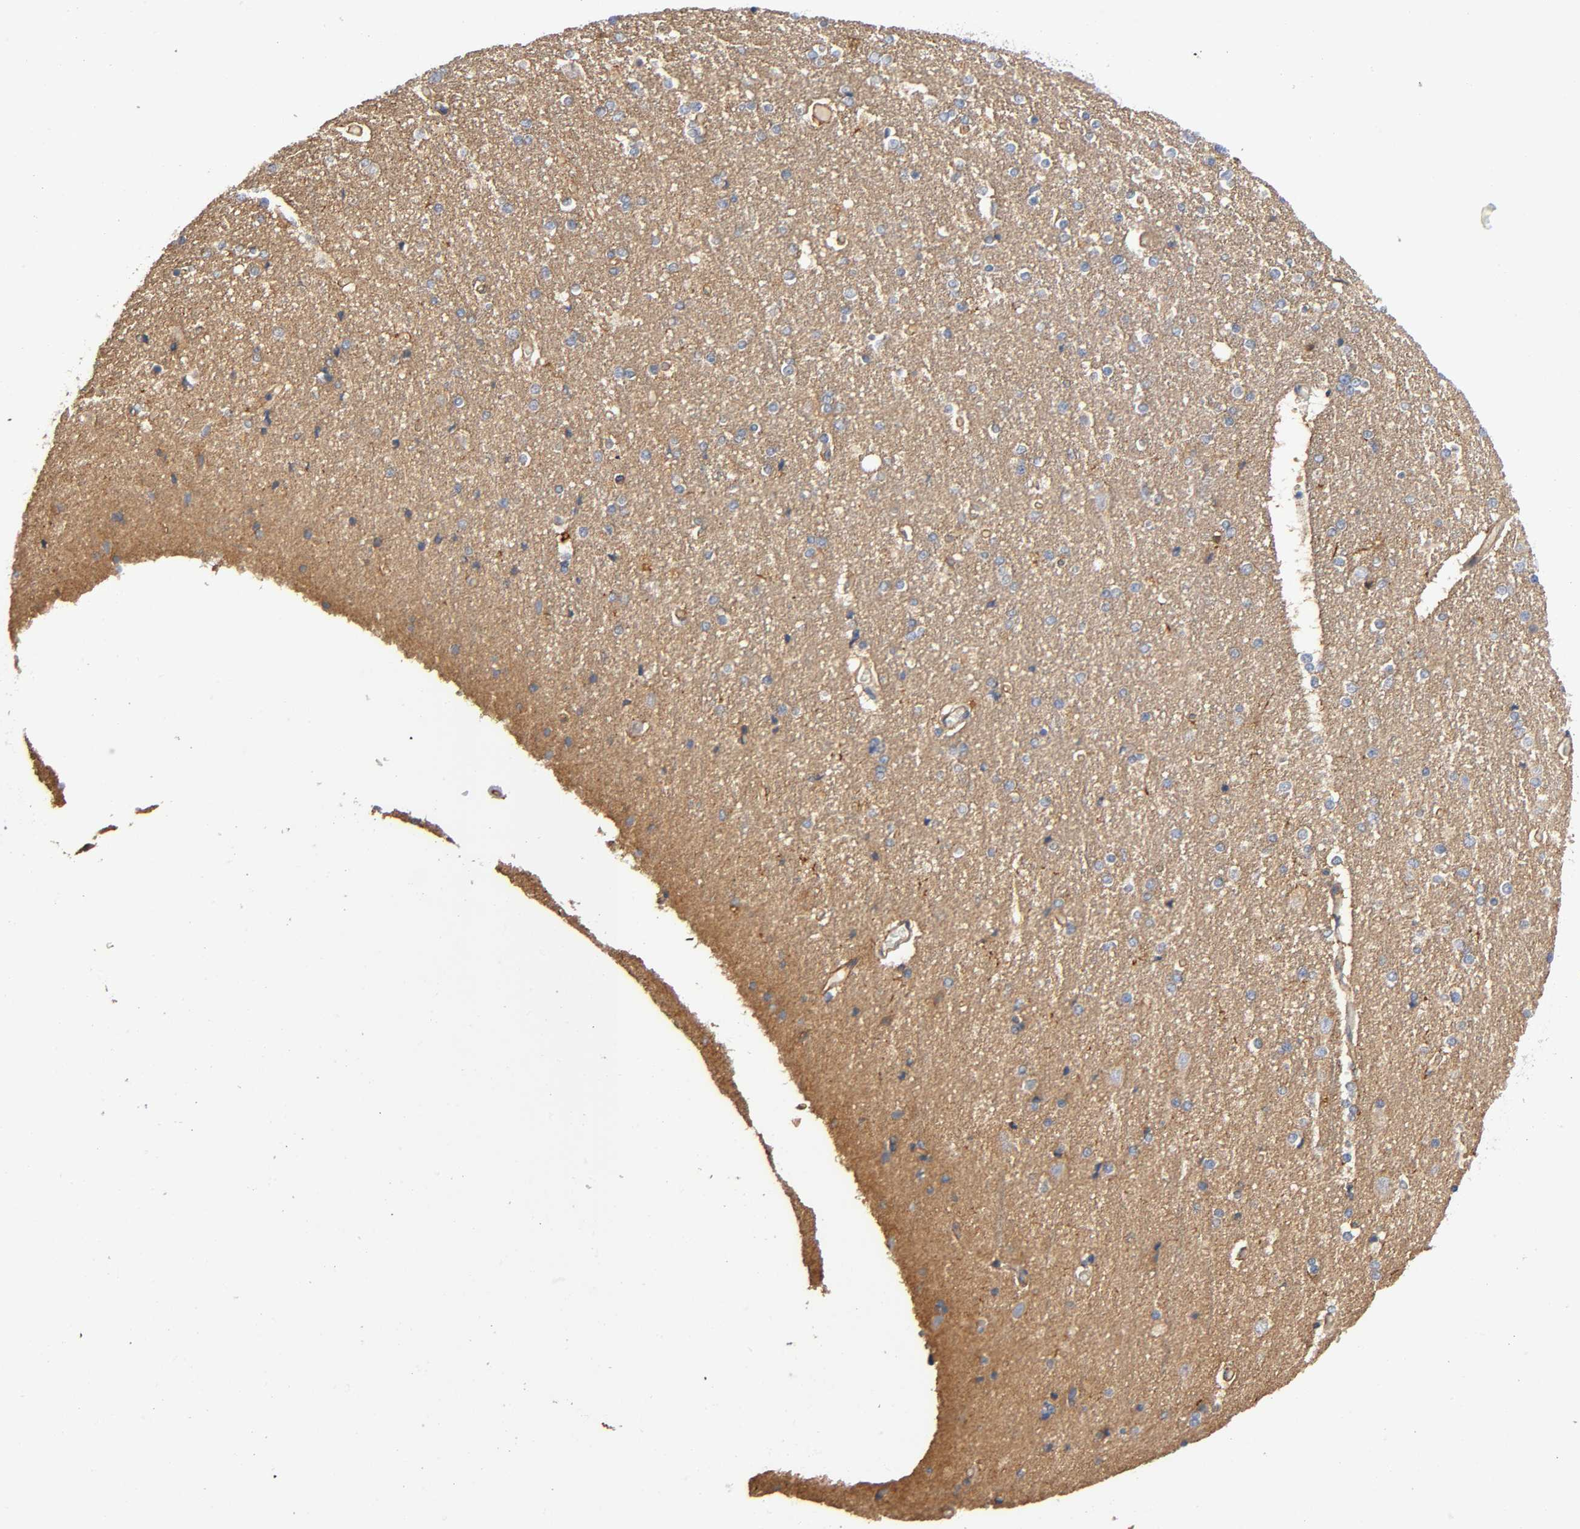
{"staining": {"intensity": "negative", "quantity": "none", "location": "none"}, "tissue": "caudate", "cell_type": "Glial cells", "image_type": "normal", "snomed": [{"axis": "morphology", "description": "Normal tissue, NOS"}, {"axis": "topography", "description": "Lateral ventricle wall"}], "caption": "IHC image of unremarkable caudate: caudate stained with DAB shows no significant protein positivity in glial cells. (DAB (3,3'-diaminobenzidine) immunohistochemistry (IHC) visualized using brightfield microscopy, high magnification).", "gene": "MARS1", "patient": {"sex": "female", "age": 54}}